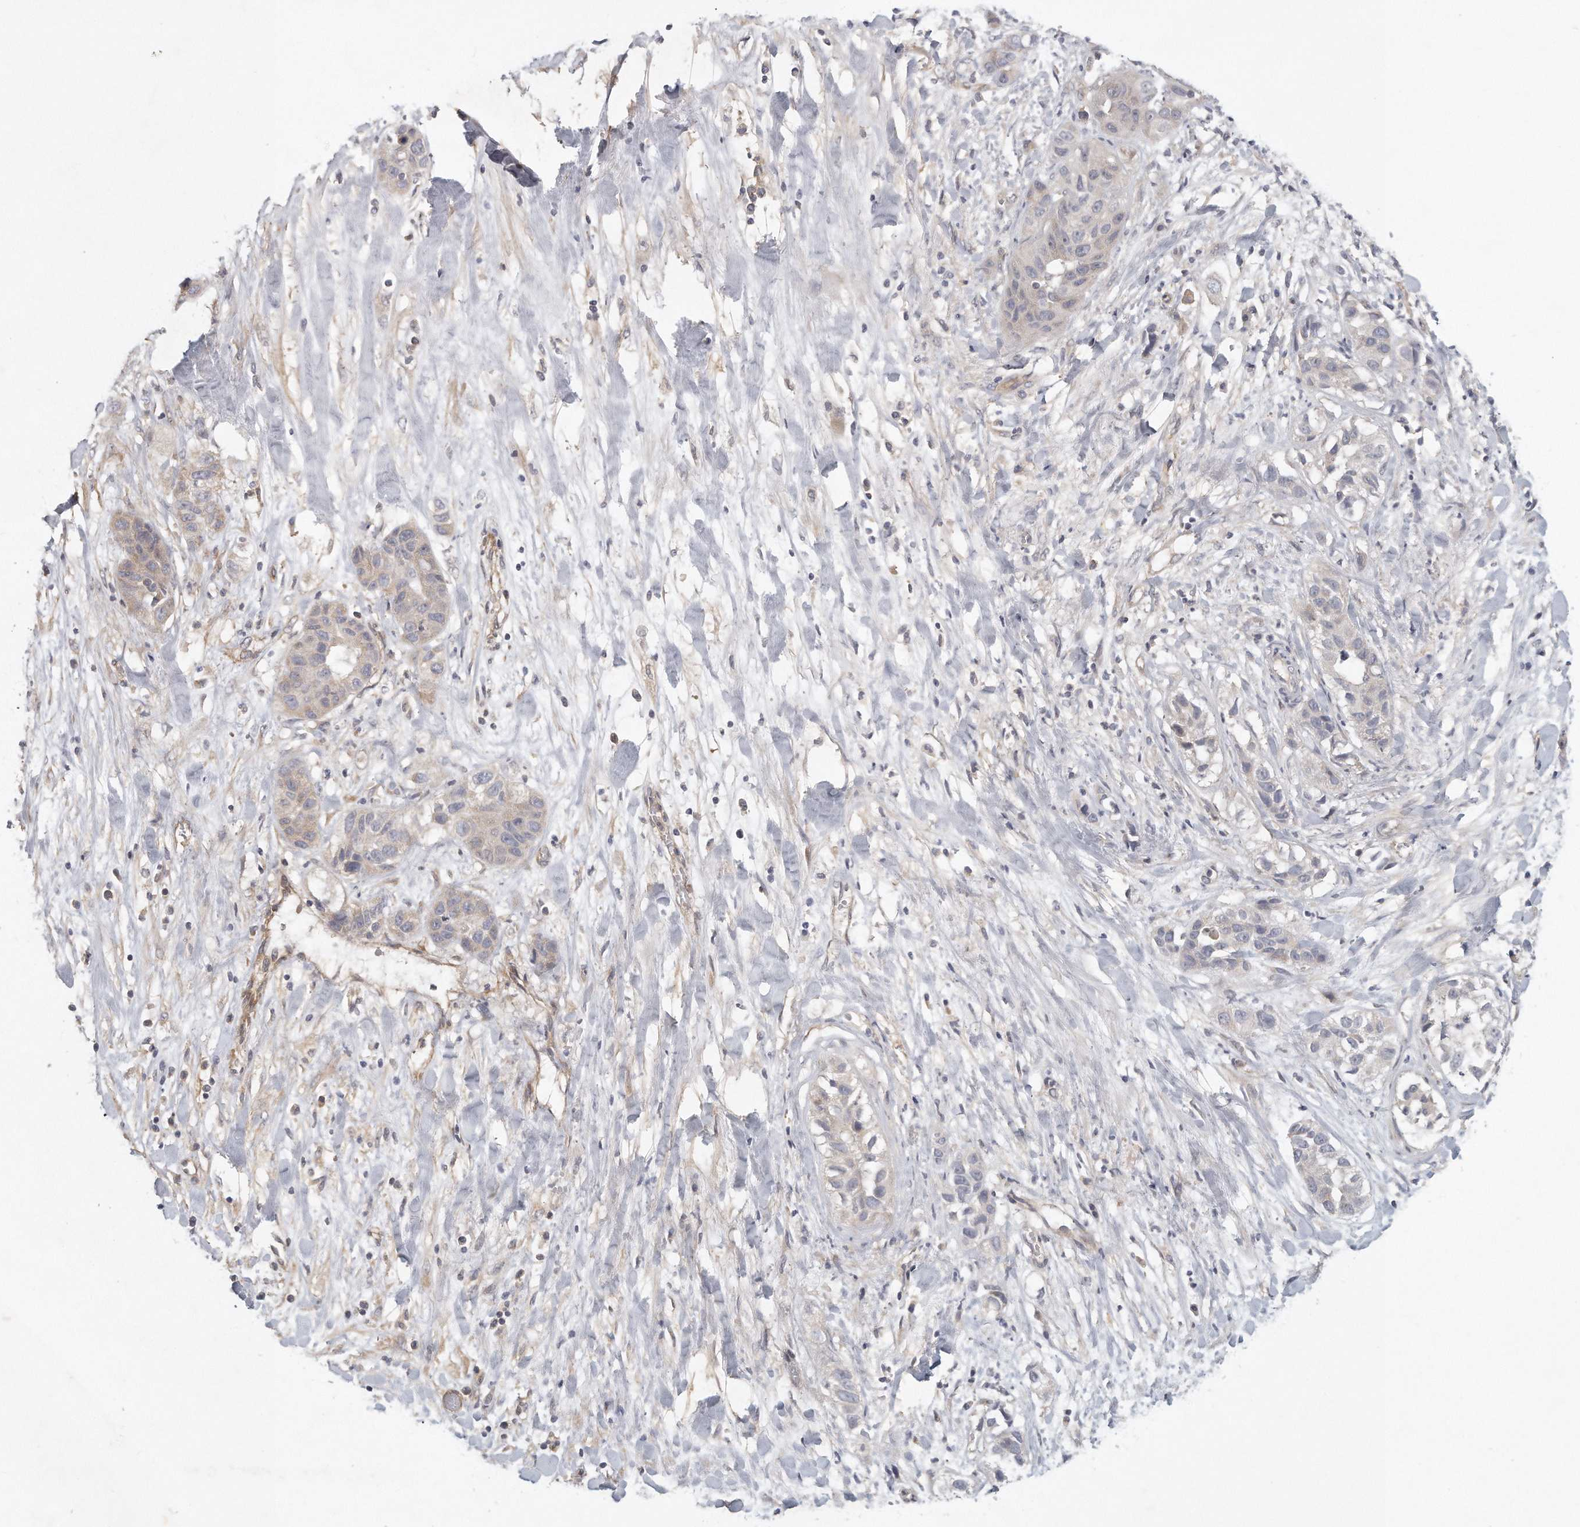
{"staining": {"intensity": "weak", "quantity": "25%-75%", "location": "cytoplasmic/membranous"}, "tissue": "liver cancer", "cell_type": "Tumor cells", "image_type": "cancer", "snomed": [{"axis": "morphology", "description": "Cholangiocarcinoma"}, {"axis": "topography", "description": "Liver"}], "caption": "Immunohistochemistry (IHC) image of cholangiocarcinoma (liver) stained for a protein (brown), which shows low levels of weak cytoplasmic/membranous staining in about 25%-75% of tumor cells.", "gene": "MTERF4", "patient": {"sex": "female", "age": 52}}